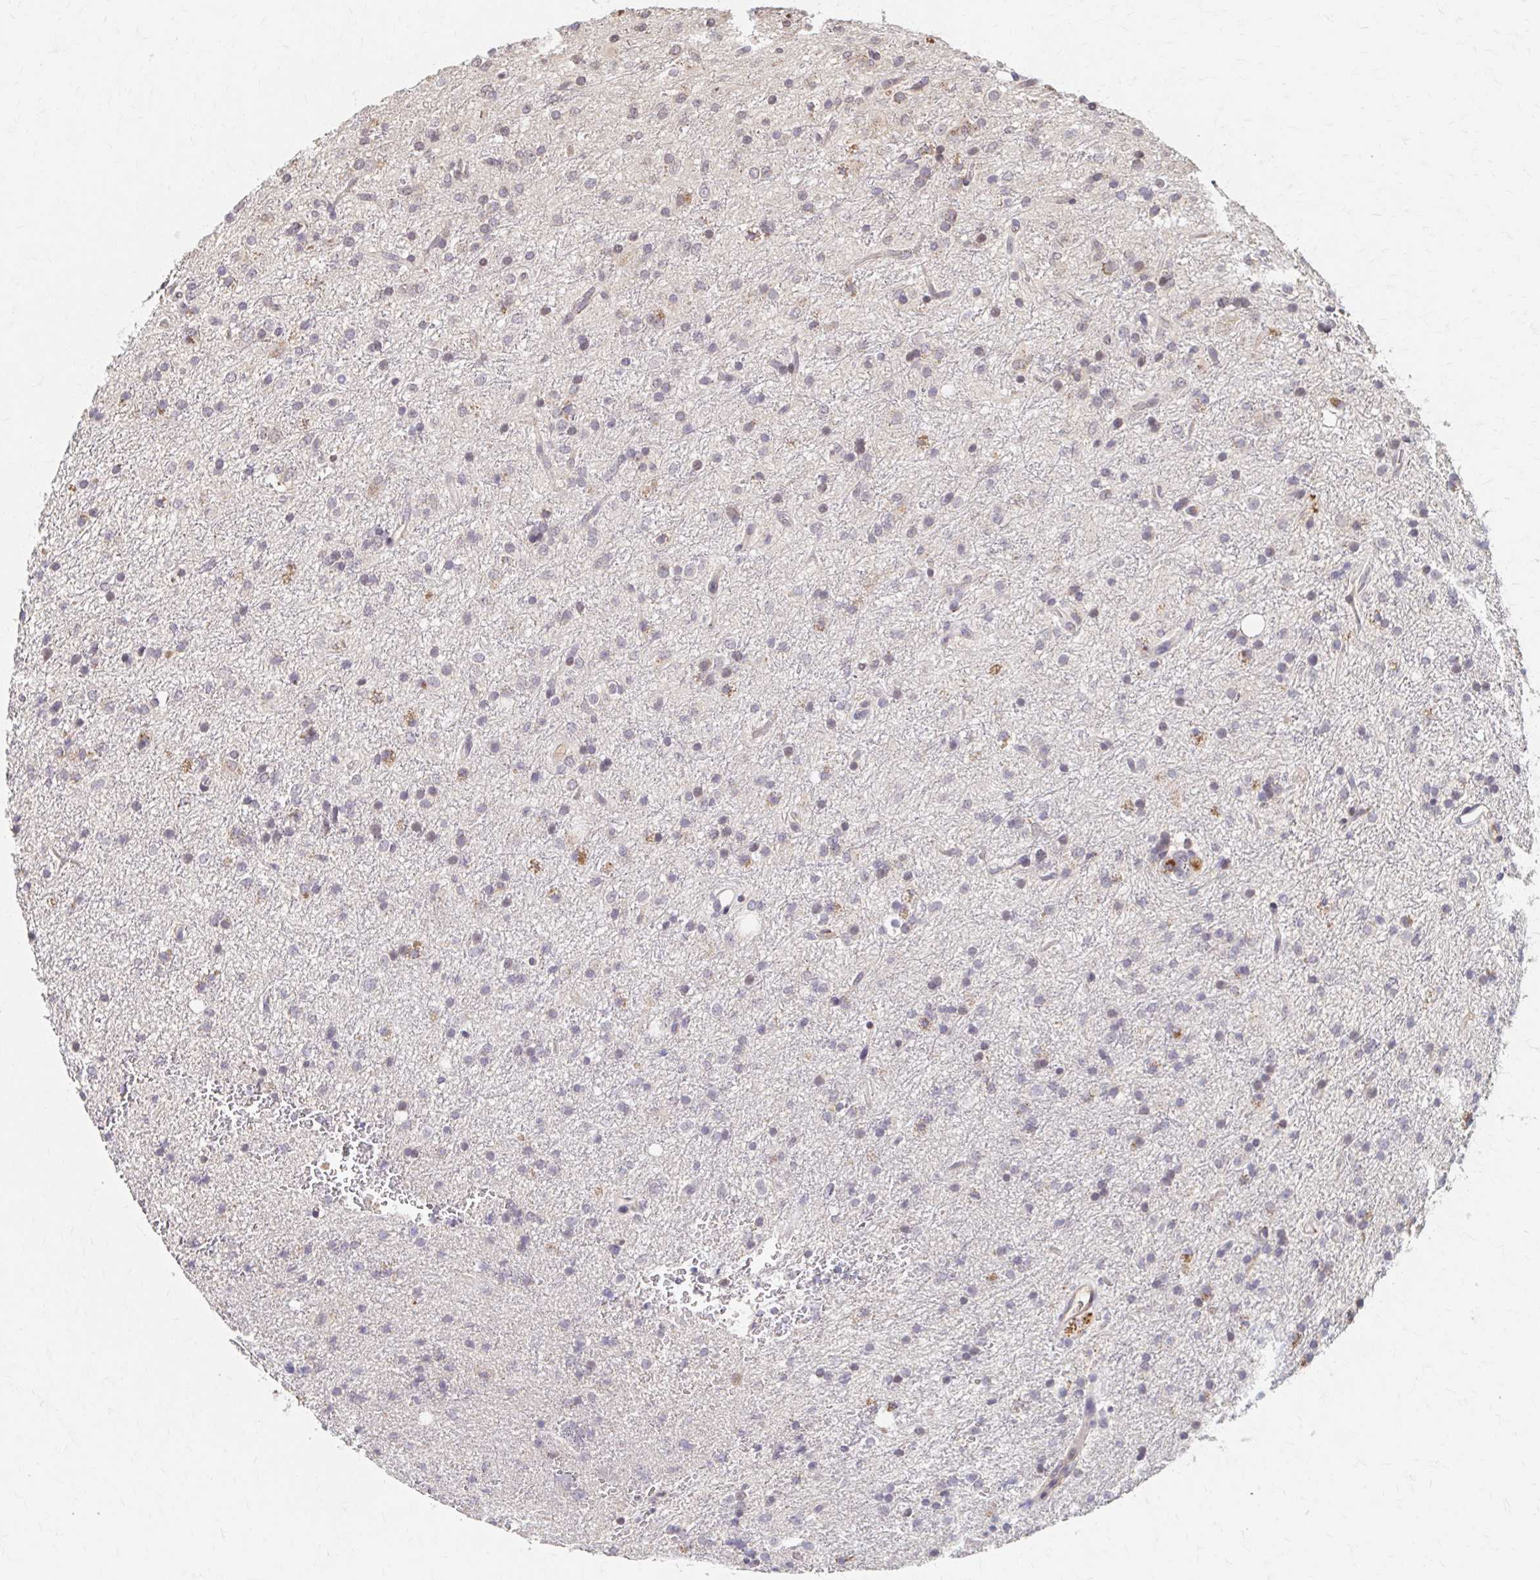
{"staining": {"intensity": "negative", "quantity": "none", "location": "none"}, "tissue": "glioma", "cell_type": "Tumor cells", "image_type": "cancer", "snomed": [{"axis": "morphology", "description": "Glioma, malignant, Low grade"}, {"axis": "topography", "description": "Brain"}], "caption": "A micrograph of human glioma is negative for staining in tumor cells.", "gene": "HMGCS2", "patient": {"sex": "female", "age": 33}}